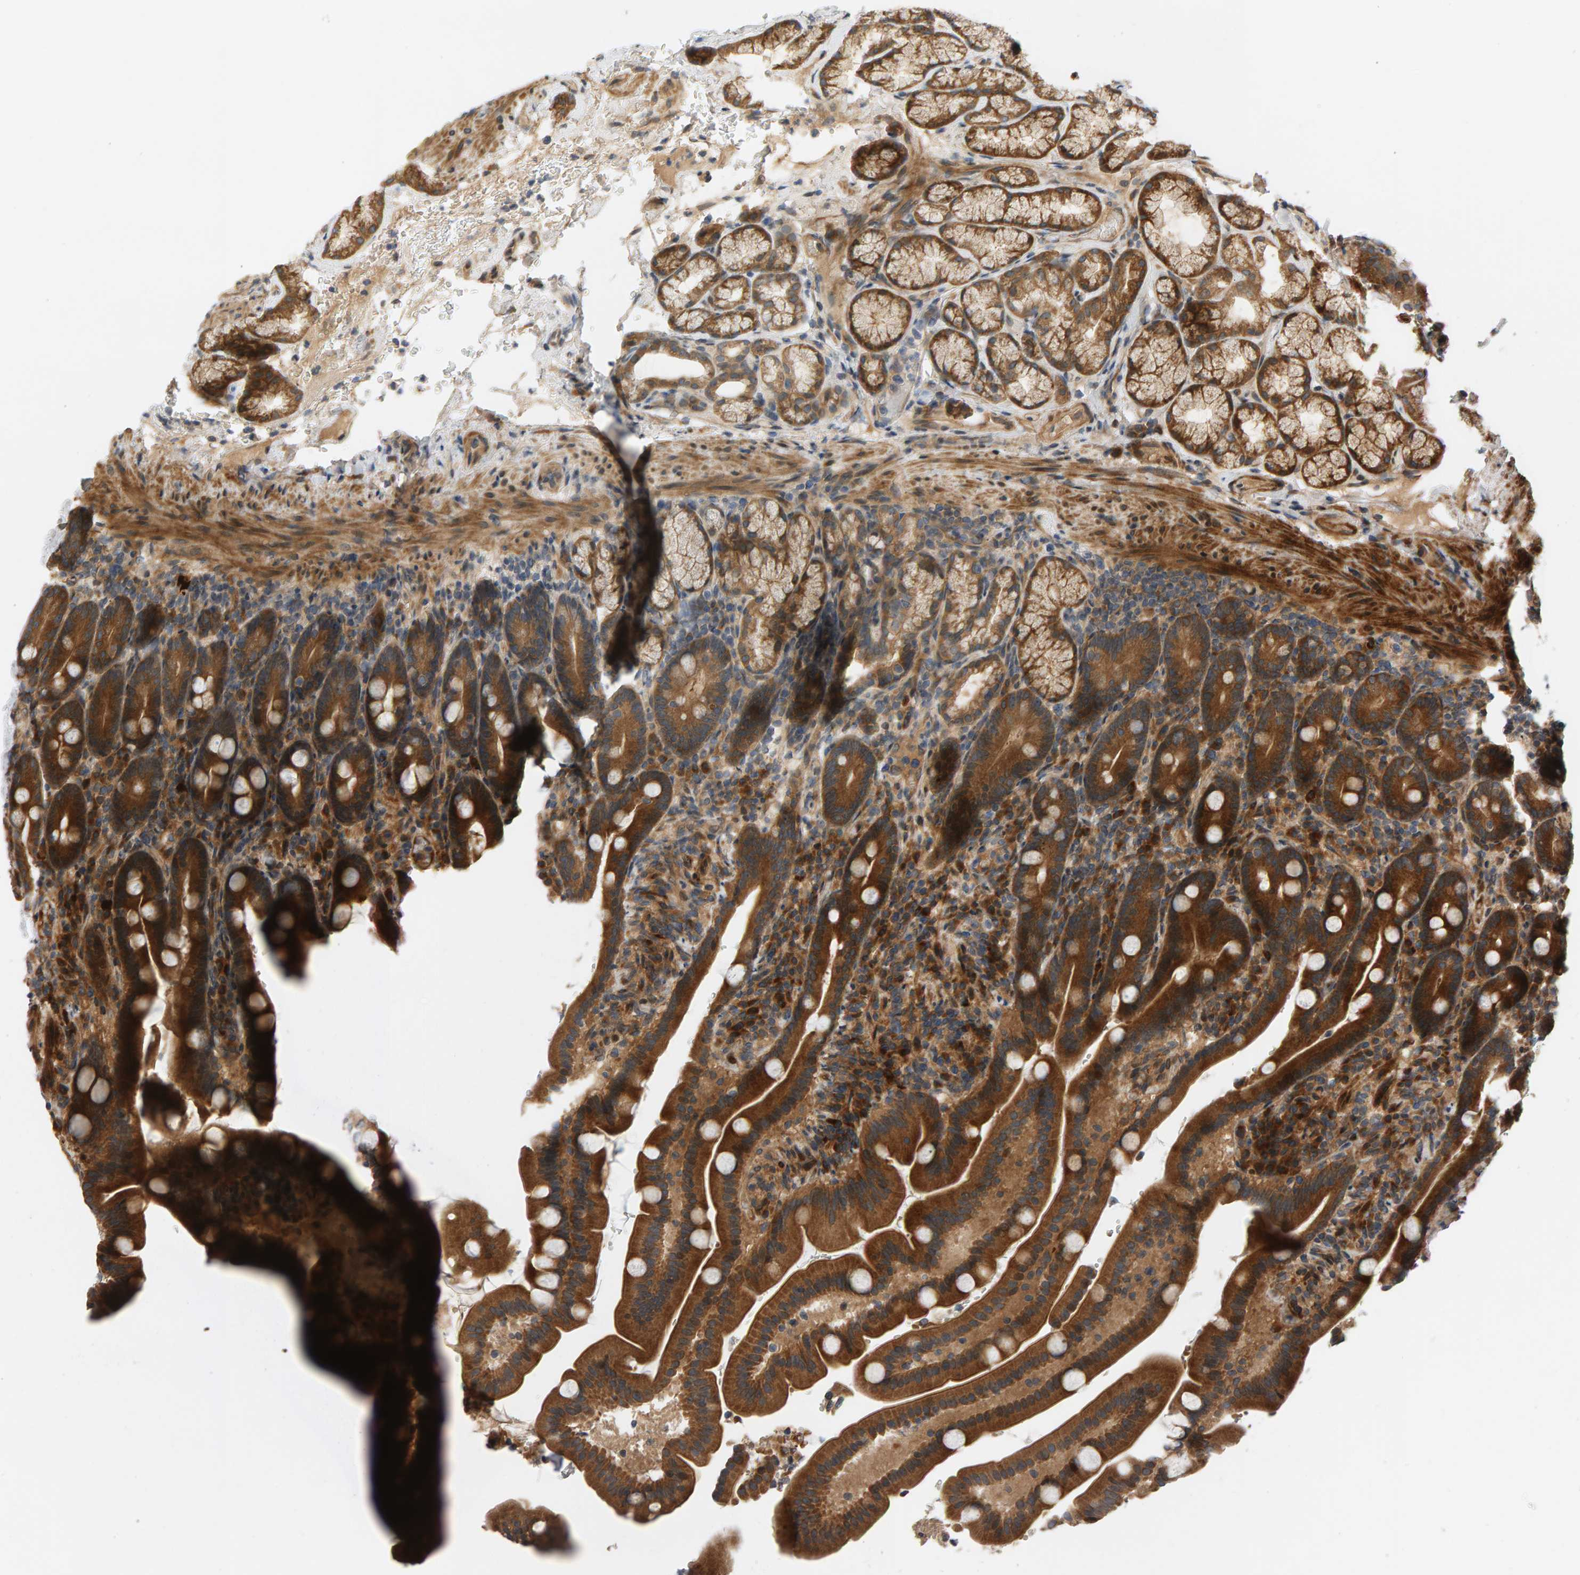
{"staining": {"intensity": "strong", "quantity": ">75%", "location": "cytoplasmic/membranous"}, "tissue": "duodenum", "cell_type": "Glandular cells", "image_type": "normal", "snomed": [{"axis": "morphology", "description": "Normal tissue, NOS"}, {"axis": "topography", "description": "Duodenum"}], "caption": "Duodenum stained with immunohistochemistry (IHC) shows strong cytoplasmic/membranous positivity in about >75% of glandular cells.", "gene": "BAHCC1", "patient": {"sex": "male", "age": 54}}